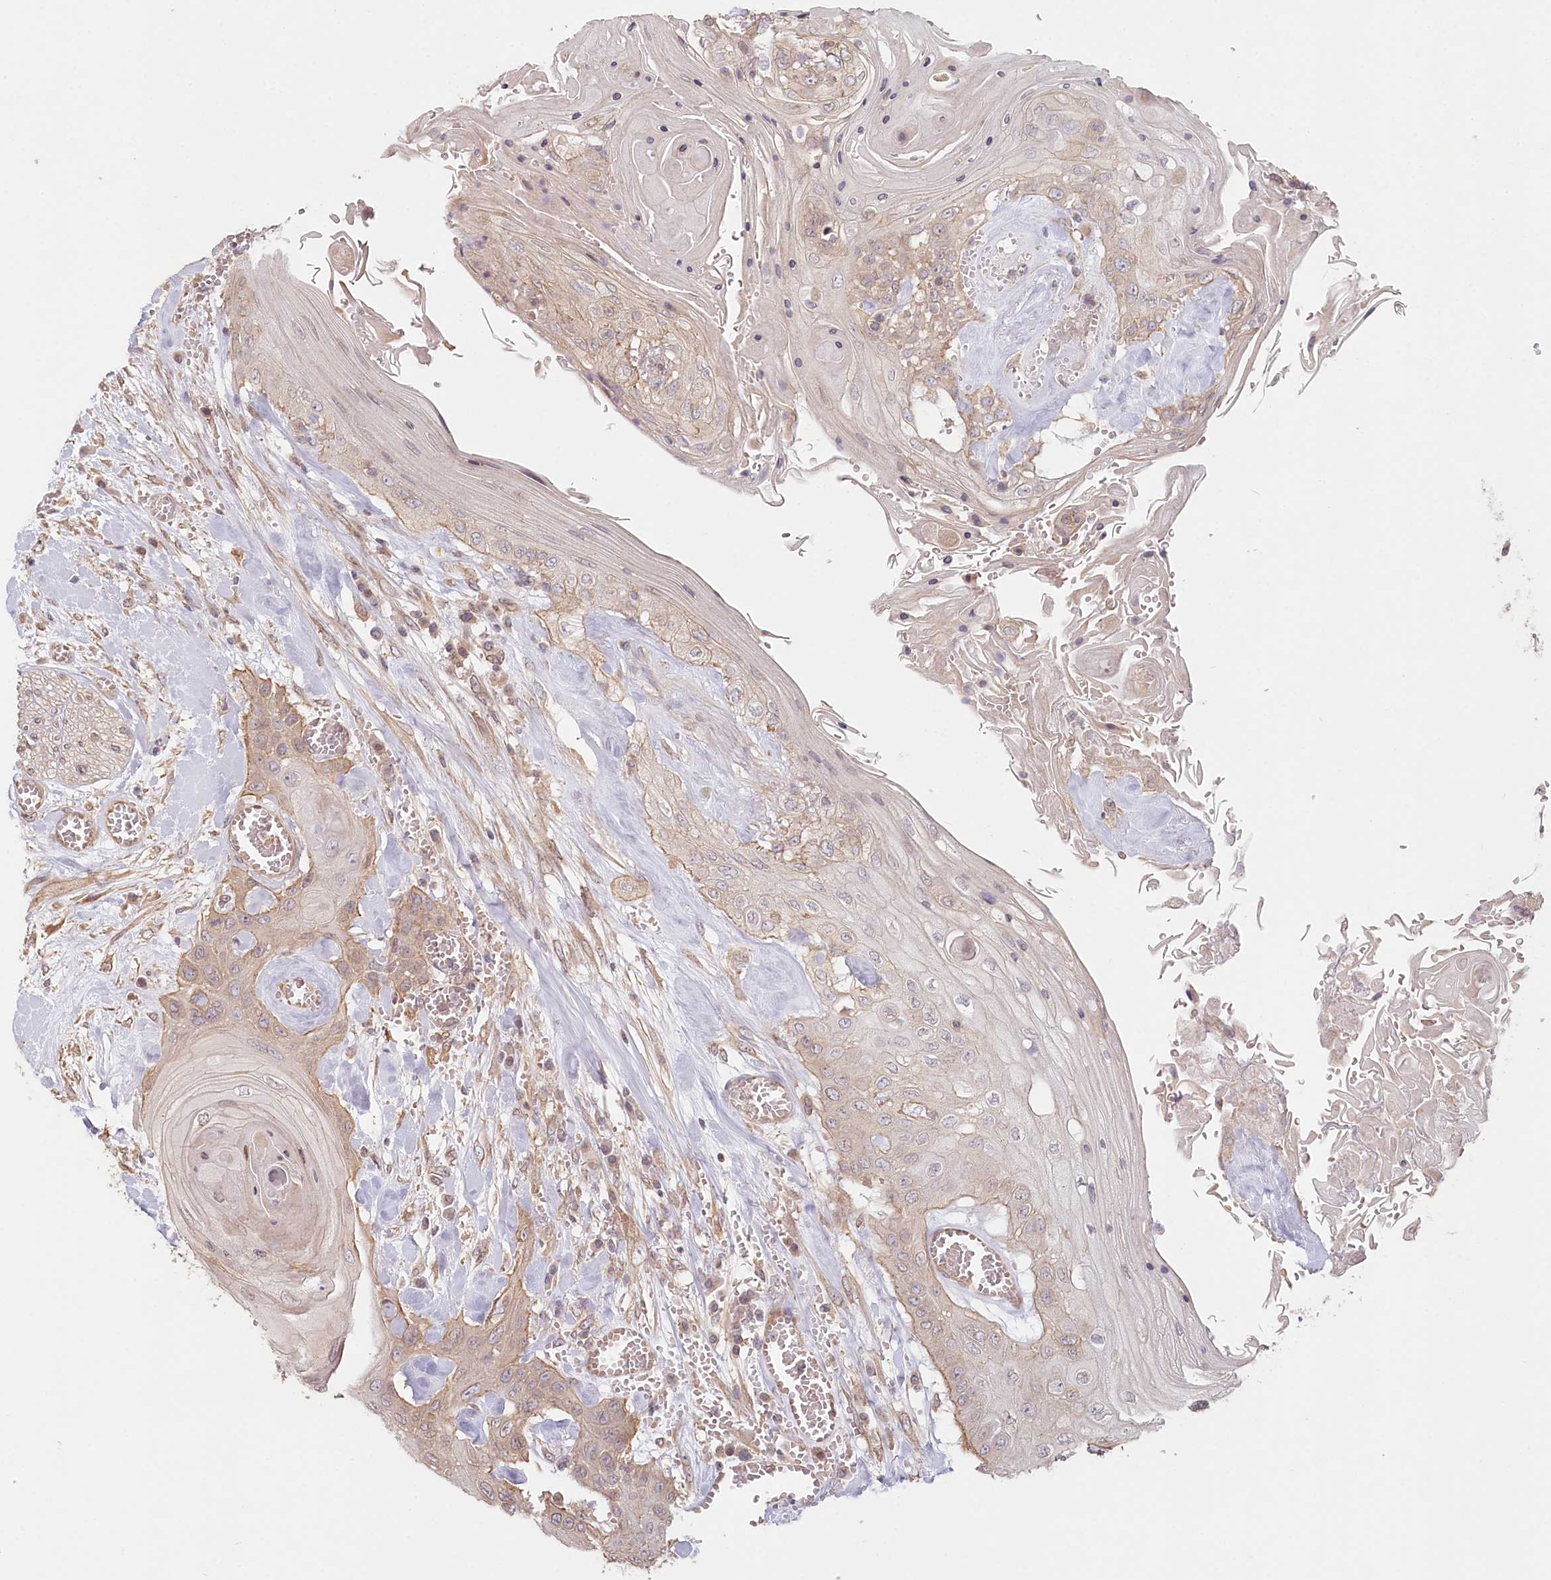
{"staining": {"intensity": "weak", "quantity": "<25%", "location": "cytoplasmic/membranous"}, "tissue": "head and neck cancer", "cell_type": "Tumor cells", "image_type": "cancer", "snomed": [{"axis": "morphology", "description": "Squamous cell carcinoma, NOS"}, {"axis": "topography", "description": "Head-Neck"}], "caption": "Immunohistochemical staining of human head and neck squamous cell carcinoma reveals no significant expression in tumor cells.", "gene": "TCHP", "patient": {"sex": "female", "age": 43}}